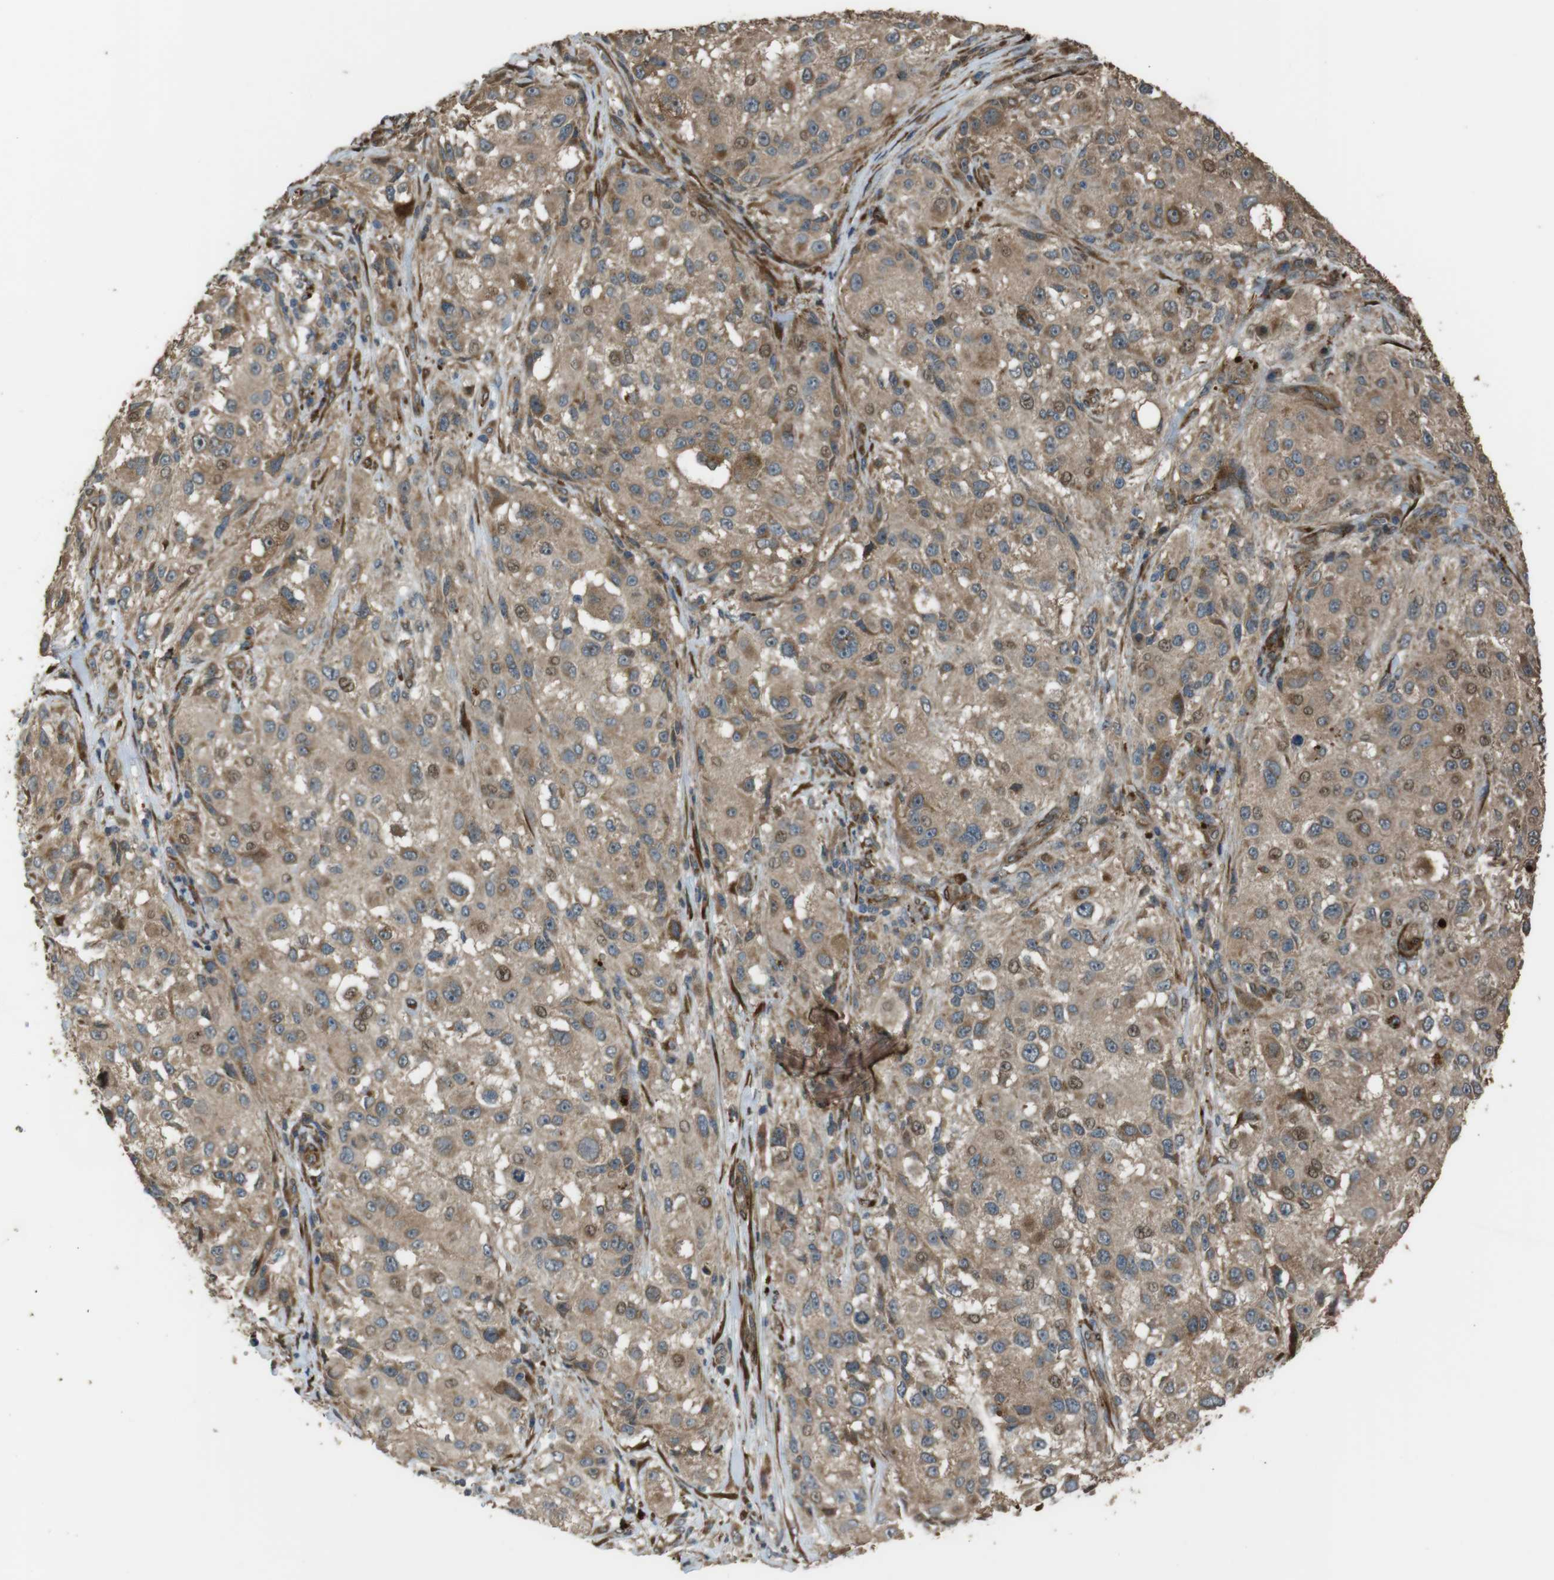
{"staining": {"intensity": "moderate", "quantity": ">75%", "location": "cytoplasmic/membranous,nuclear"}, "tissue": "melanoma", "cell_type": "Tumor cells", "image_type": "cancer", "snomed": [{"axis": "morphology", "description": "Necrosis, NOS"}, {"axis": "morphology", "description": "Malignant melanoma, NOS"}, {"axis": "topography", "description": "Skin"}], "caption": "Immunohistochemistry micrograph of neoplastic tissue: malignant melanoma stained using immunohistochemistry (IHC) demonstrates medium levels of moderate protein expression localized specifically in the cytoplasmic/membranous and nuclear of tumor cells, appearing as a cytoplasmic/membranous and nuclear brown color.", "gene": "MSRB3", "patient": {"sex": "female", "age": 87}}